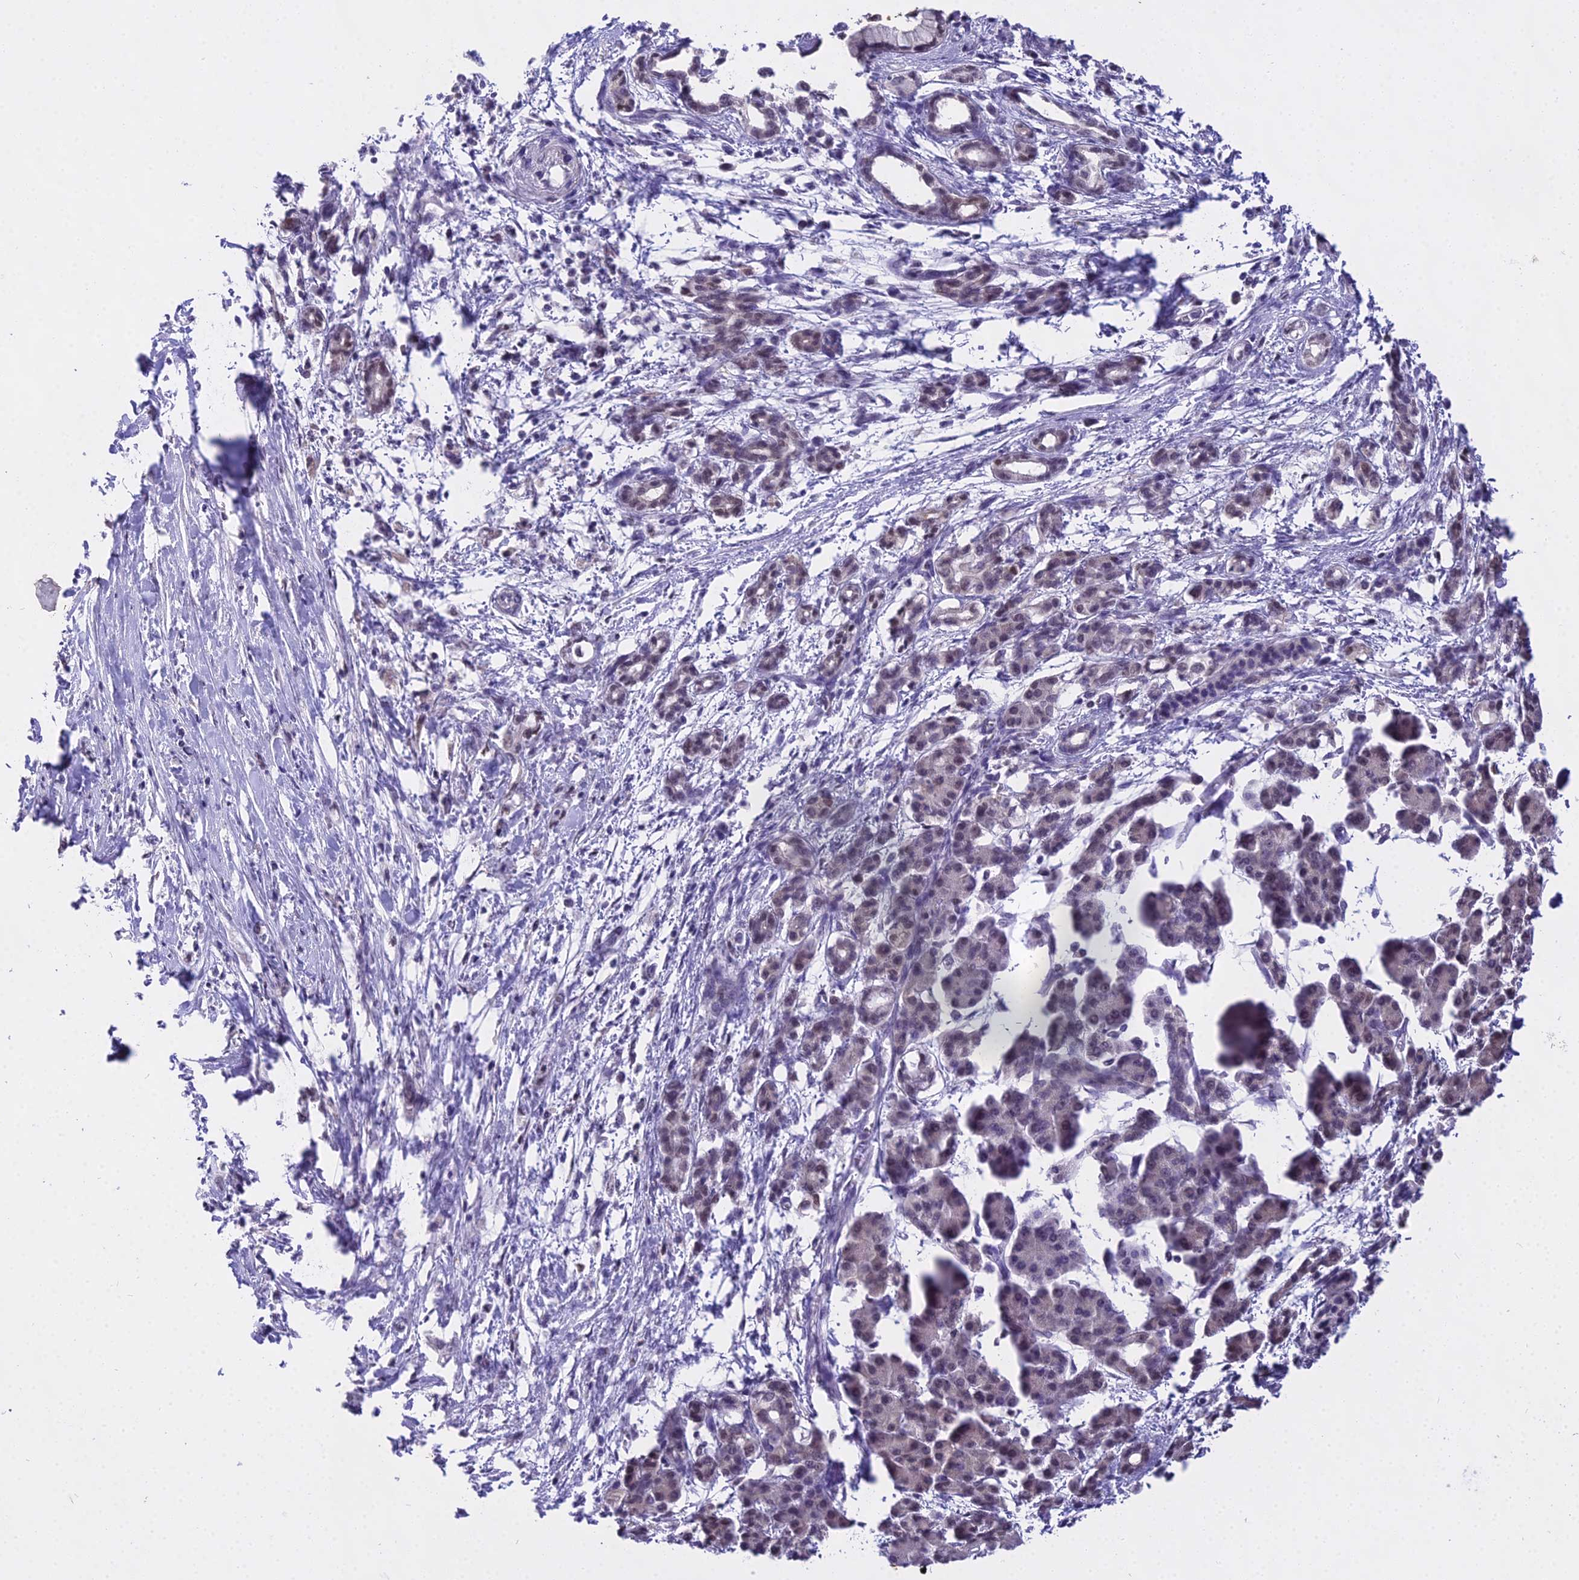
{"staining": {"intensity": "weak", "quantity": "<25%", "location": "nuclear"}, "tissue": "pancreatic cancer", "cell_type": "Tumor cells", "image_type": "cancer", "snomed": [{"axis": "morphology", "description": "Adenocarcinoma, NOS"}, {"axis": "topography", "description": "Pancreas"}], "caption": "Micrograph shows no protein staining in tumor cells of adenocarcinoma (pancreatic) tissue.", "gene": "MAT2A", "patient": {"sex": "female", "age": 55}}